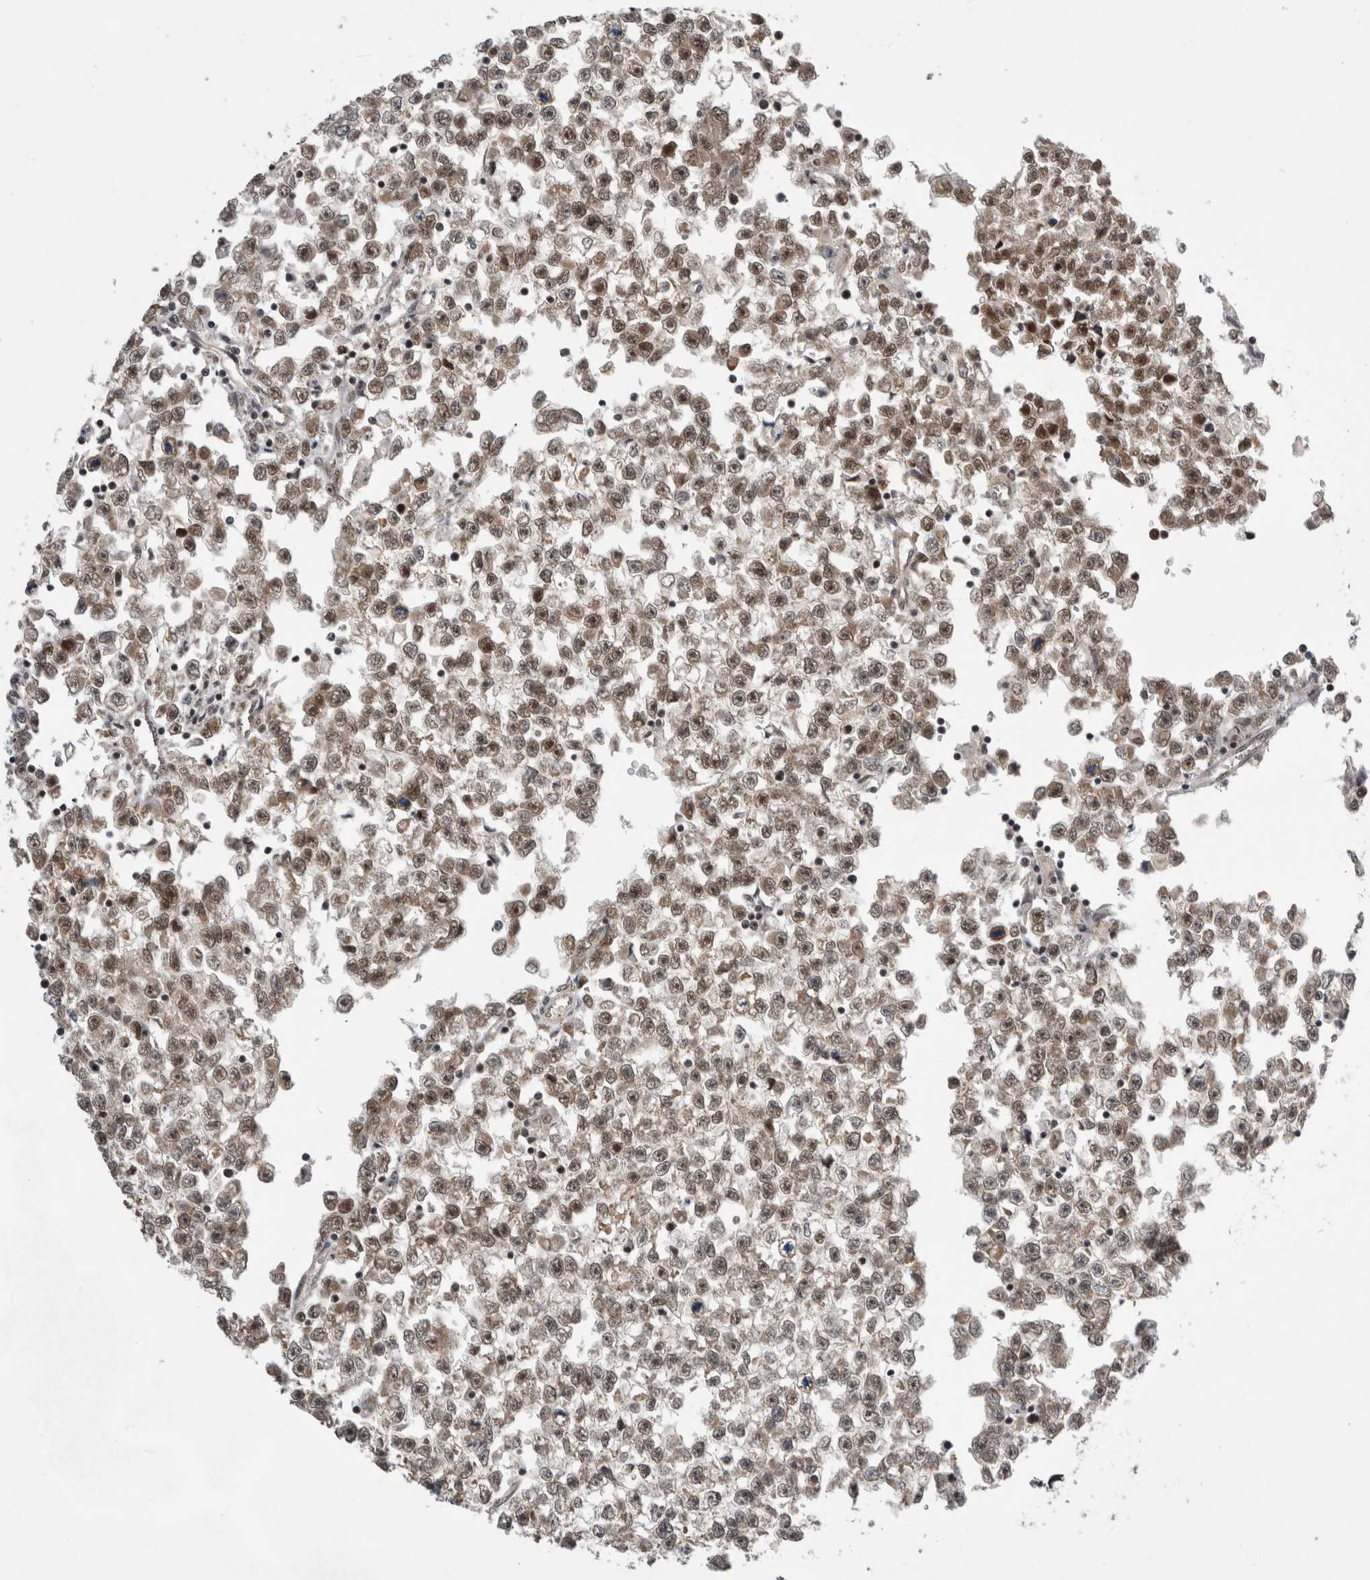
{"staining": {"intensity": "weak", "quantity": ">75%", "location": "nuclear"}, "tissue": "testis cancer", "cell_type": "Tumor cells", "image_type": "cancer", "snomed": [{"axis": "morphology", "description": "Seminoma, NOS"}, {"axis": "morphology", "description": "Carcinoma, Embryonal, NOS"}, {"axis": "topography", "description": "Testis"}], "caption": "Tumor cells show weak nuclear positivity in about >75% of cells in testis cancer.", "gene": "CPSF2", "patient": {"sex": "male", "age": 51}}